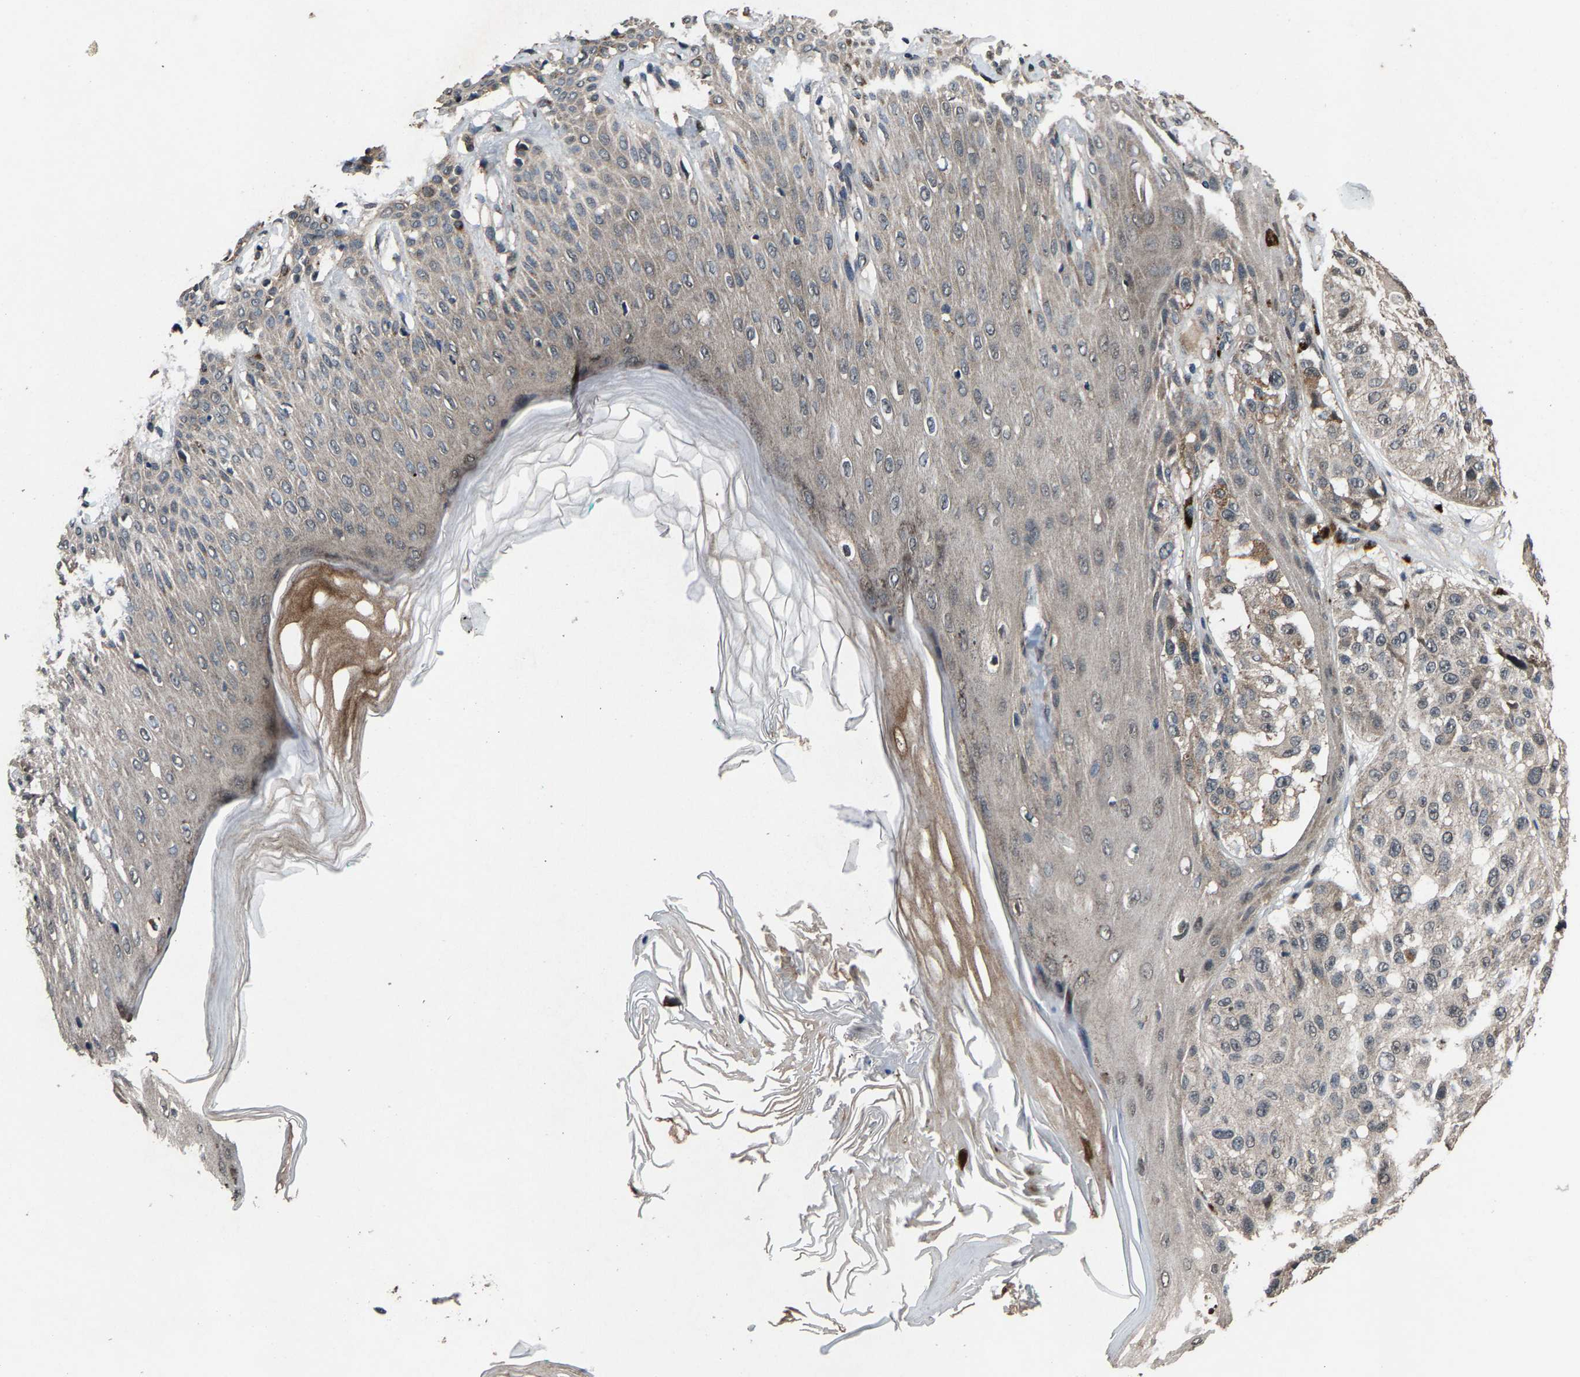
{"staining": {"intensity": "negative", "quantity": "none", "location": "none"}, "tissue": "melanoma", "cell_type": "Tumor cells", "image_type": "cancer", "snomed": [{"axis": "morphology", "description": "Malignant melanoma, NOS"}, {"axis": "topography", "description": "Skin"}], "caption": "High power microscopy image of an IHC image of melanoma, revealing no significant expression in tumor cells.", "gene": "HUWE1", "patient": {"sex": "female", "age": 46}}